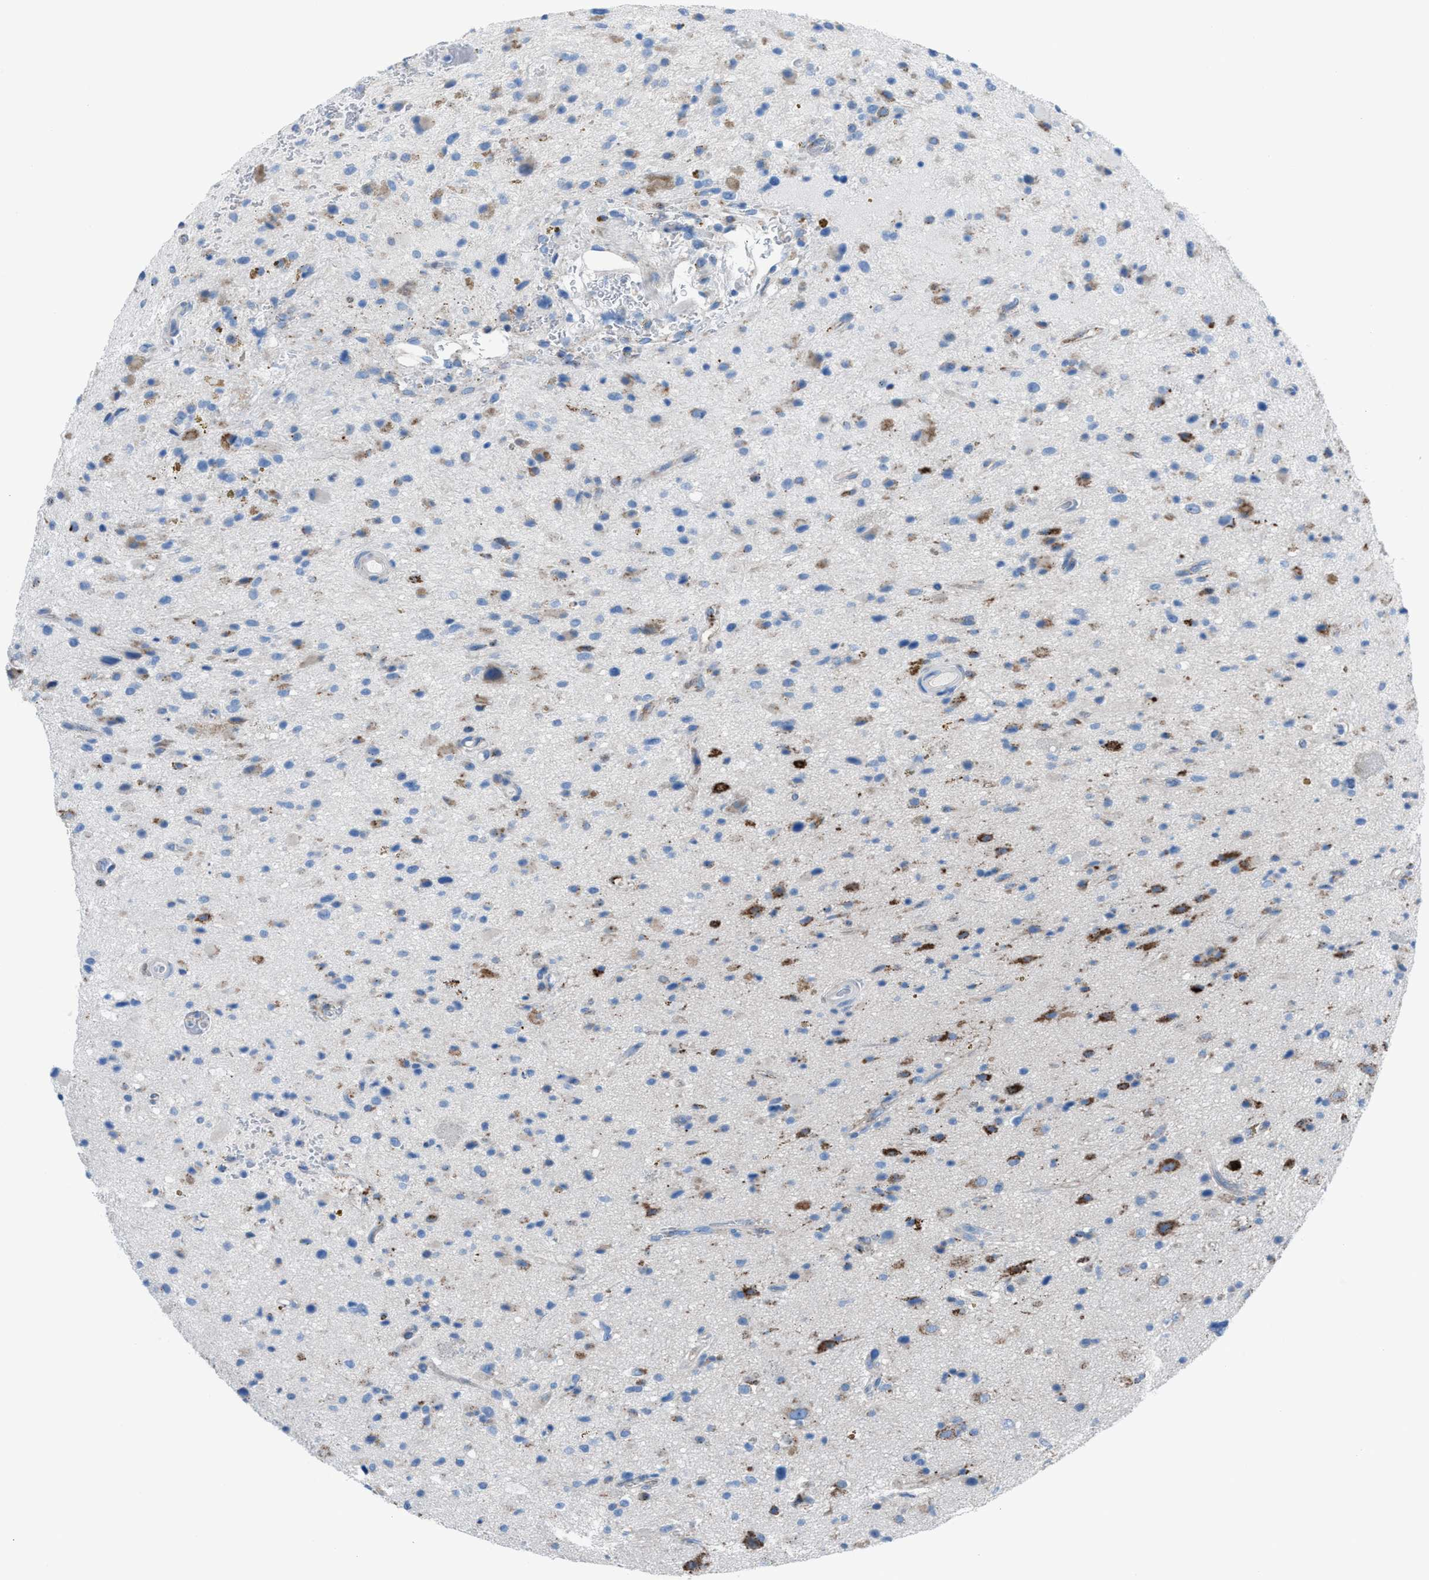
{"staining": {"intensity": "moderate", "quantity": "25%-75%", "location": "cytoplasmic/membranous"}, "tissue": "glioma", "cell_type": "Tumor cells", "image_type": "cancer", "snomed": [{"axis": "morphology", "description": "Glioma, malignant, High grade"}, {"axis": "topography", "description": "Brain"}], "caption": "Moderate cytoplasmic/membranous staining is identified in about 25%-75% of tumor cells in malignant glioma (high-grade).", "gene": "CD1B", "patient": {"sex": "male", "age": 33}}